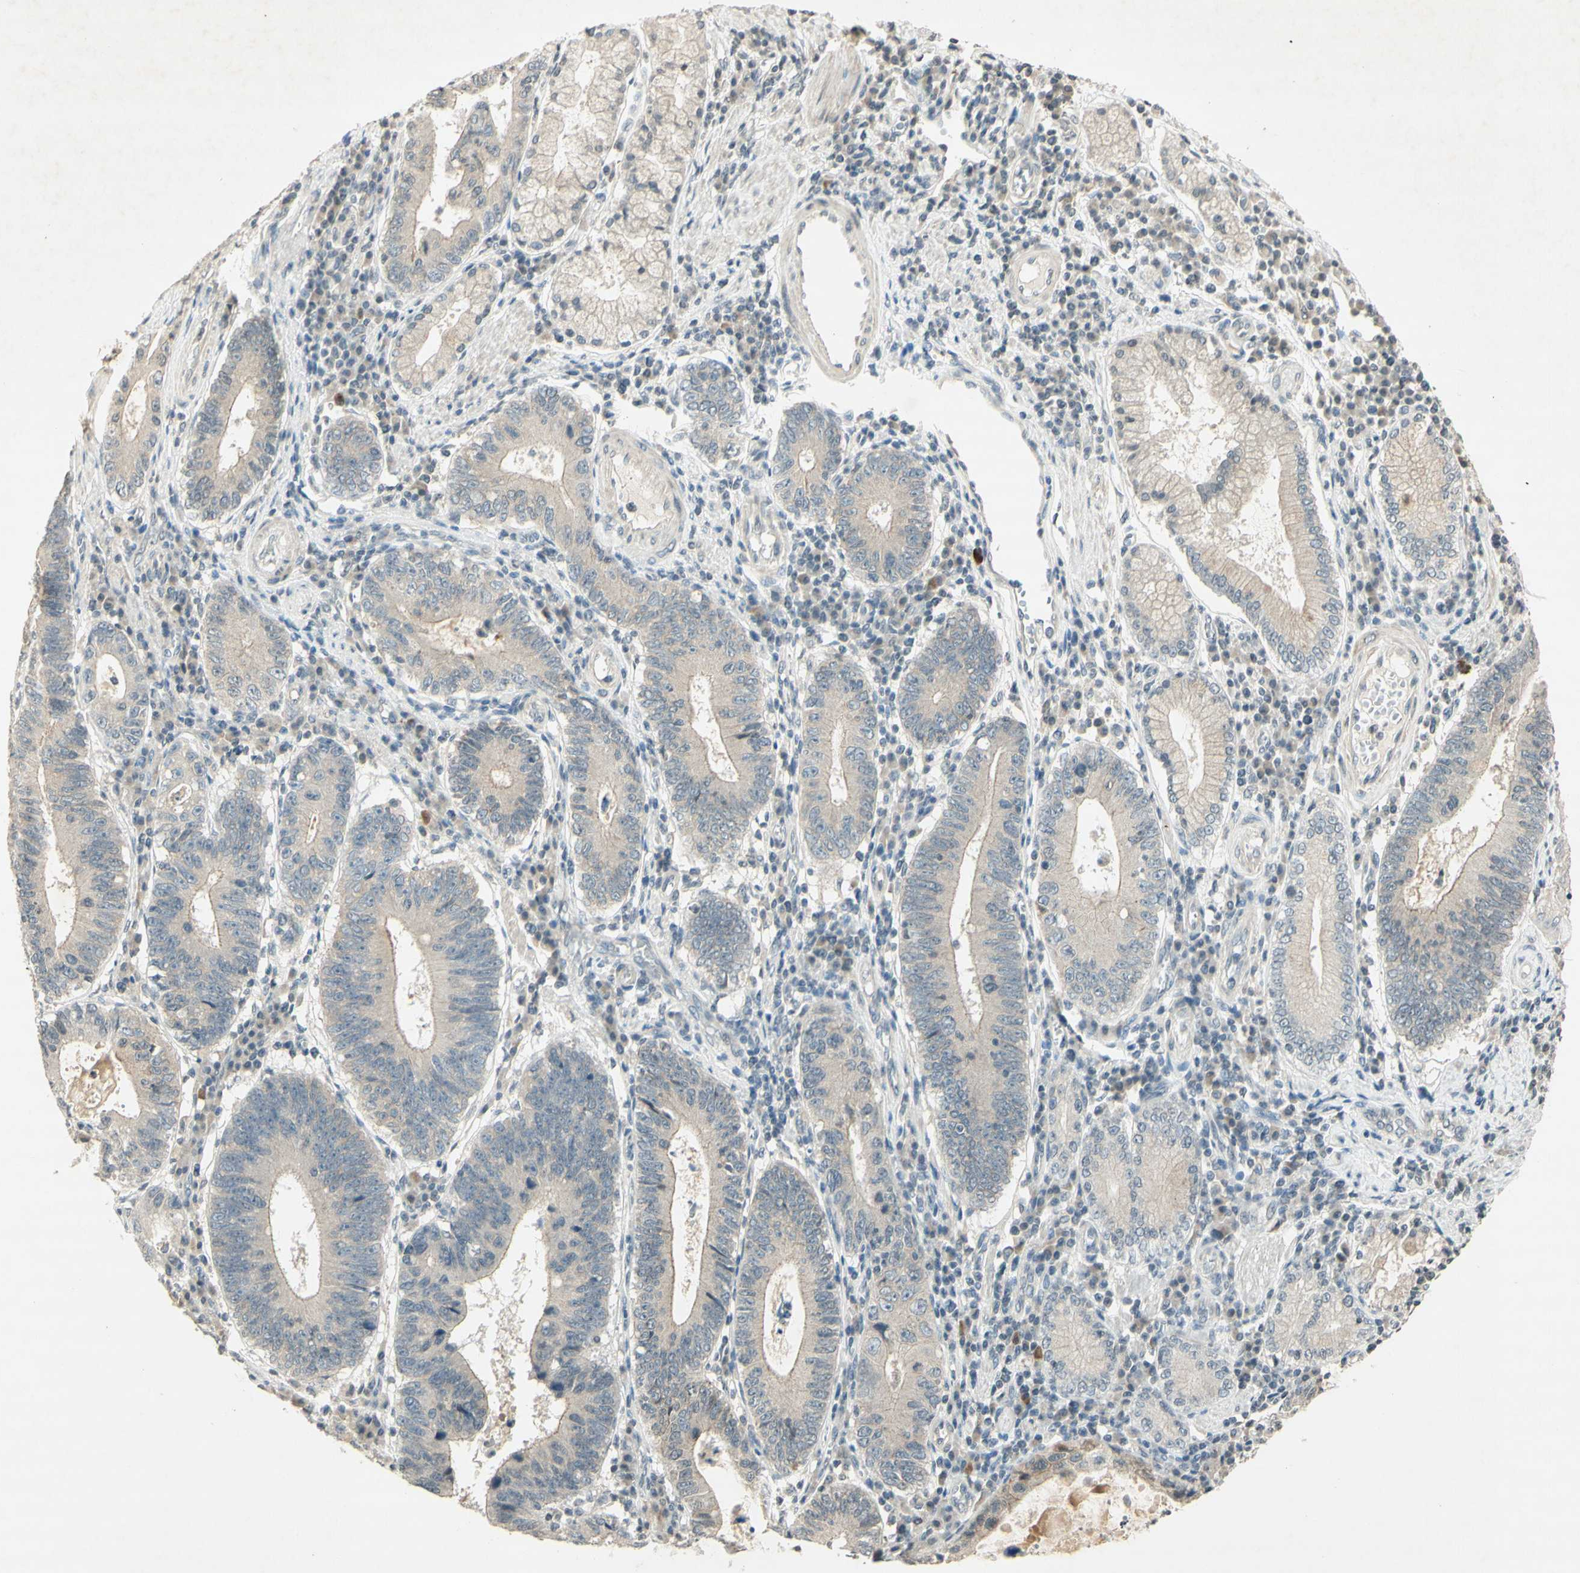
{"staining": {"intensity": "negative", "quantity": "none", "location": "none"}, "tissue": "stomach cancer", "cell_type": "Tumor cells", "image_type": "cancer", "snomed": [{"axis": "morphology", "description": "Adenocarcinoma, NOS"}, {"axis": "topography", "description": "Stomach"}], "caption": "Immunohistochemistry of human stomach adenocarcinoma exhibits no positivity in tumor cells.", "gene": "GLI1", "patient": {"sex": "male", "age": 59}}